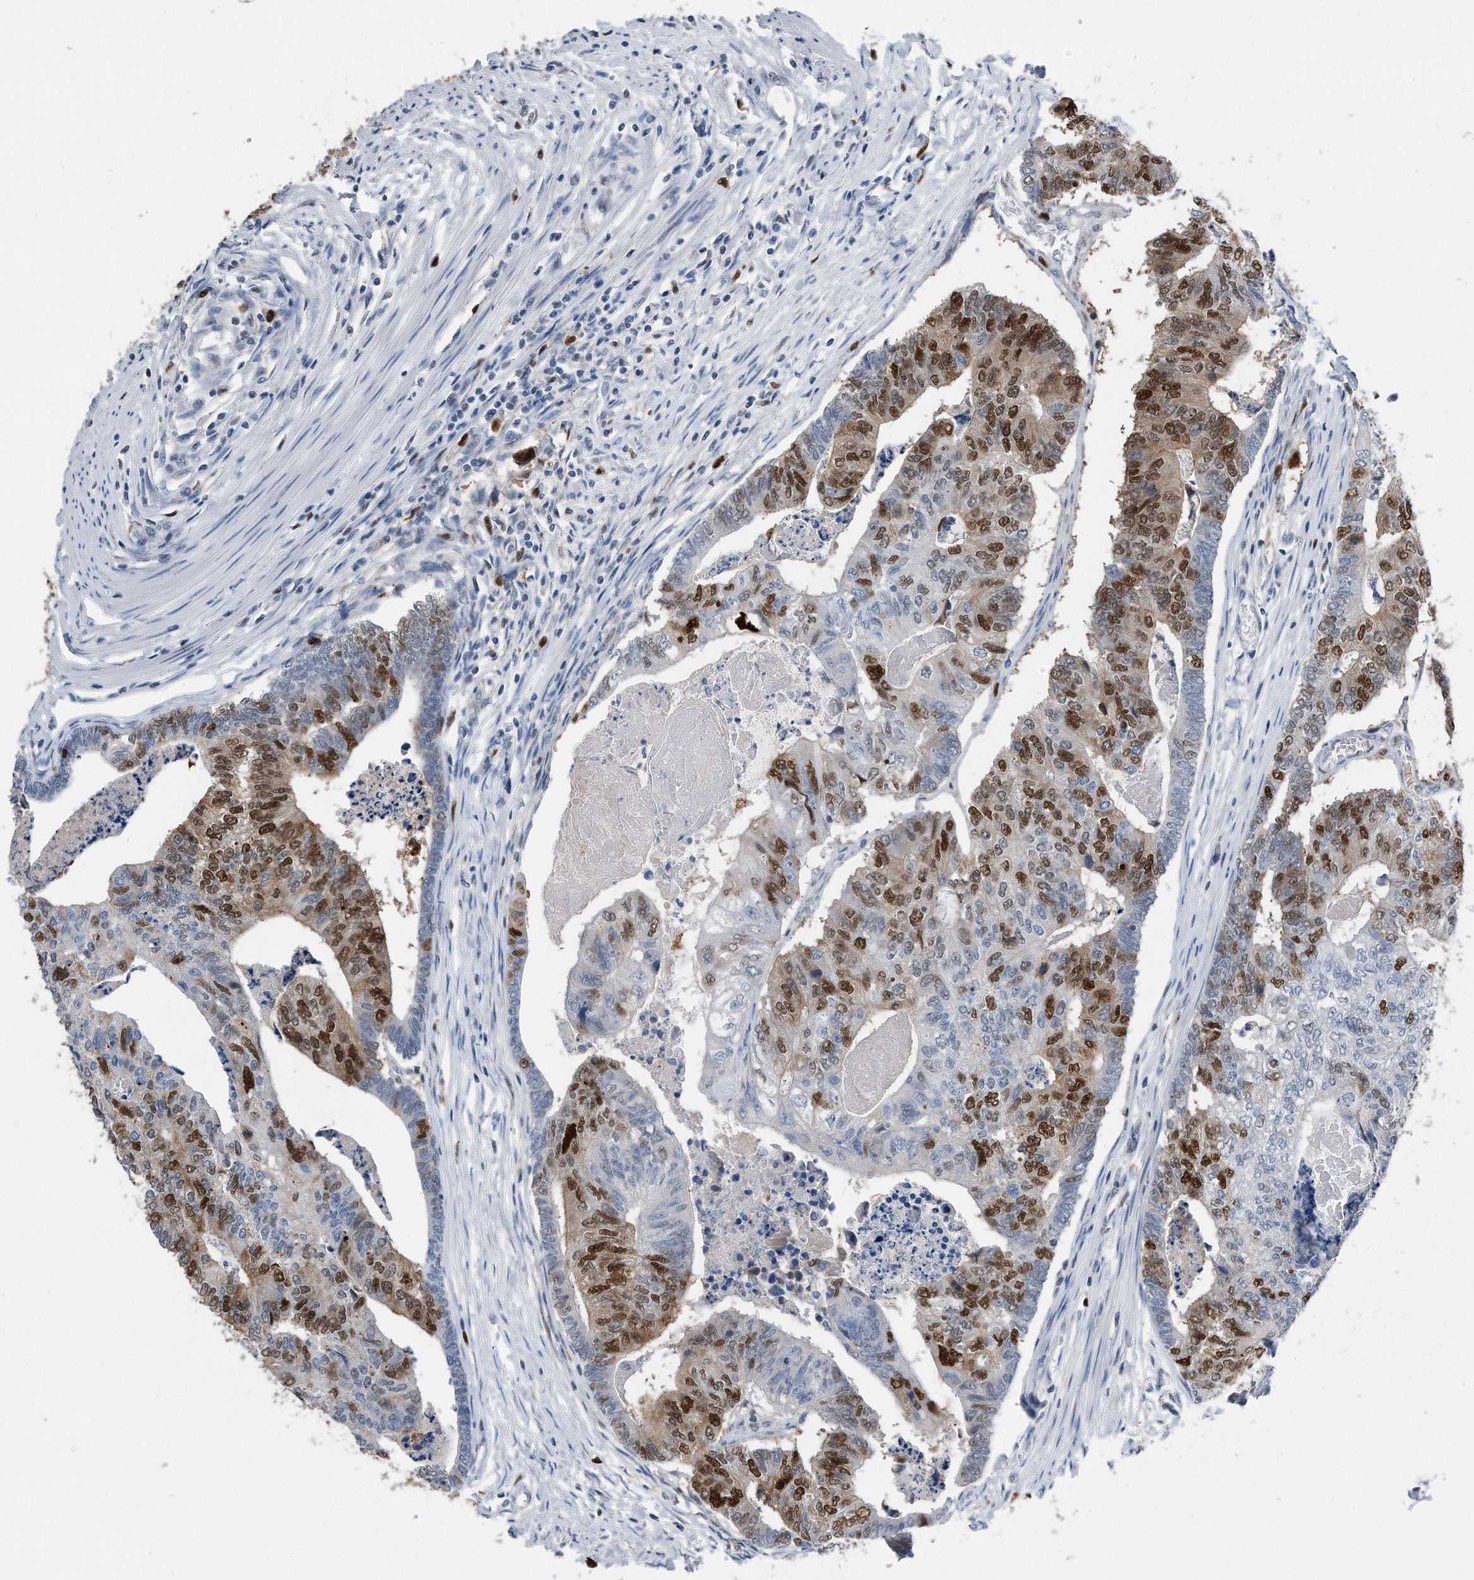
{"staining": {"intensity": "strong", "quantity": "25%-75%", "location": "nuclear"}, "tissue": "colorectal cancer", "cell_type": "Tumor cells", "image_type": "cancer", "snomed": [{"axis": "morphology", "description": "Adenocarcinoma, NOS"}, {"axis": "topography", "description": "Colon"}], "caption": "Immunohistochemistry staining of colorectal cancer, which exhibits high levels of strong nuclear expression in approximately 25%-75% of tumor cells indicating strong nuclear protein positivity. The staining was performed using DAB (brown) for protein detection and nuclei were counterstained in hematoxylin (blue).", "gene": "PCNA", "patient": {"sex": "female", "age": 67}}